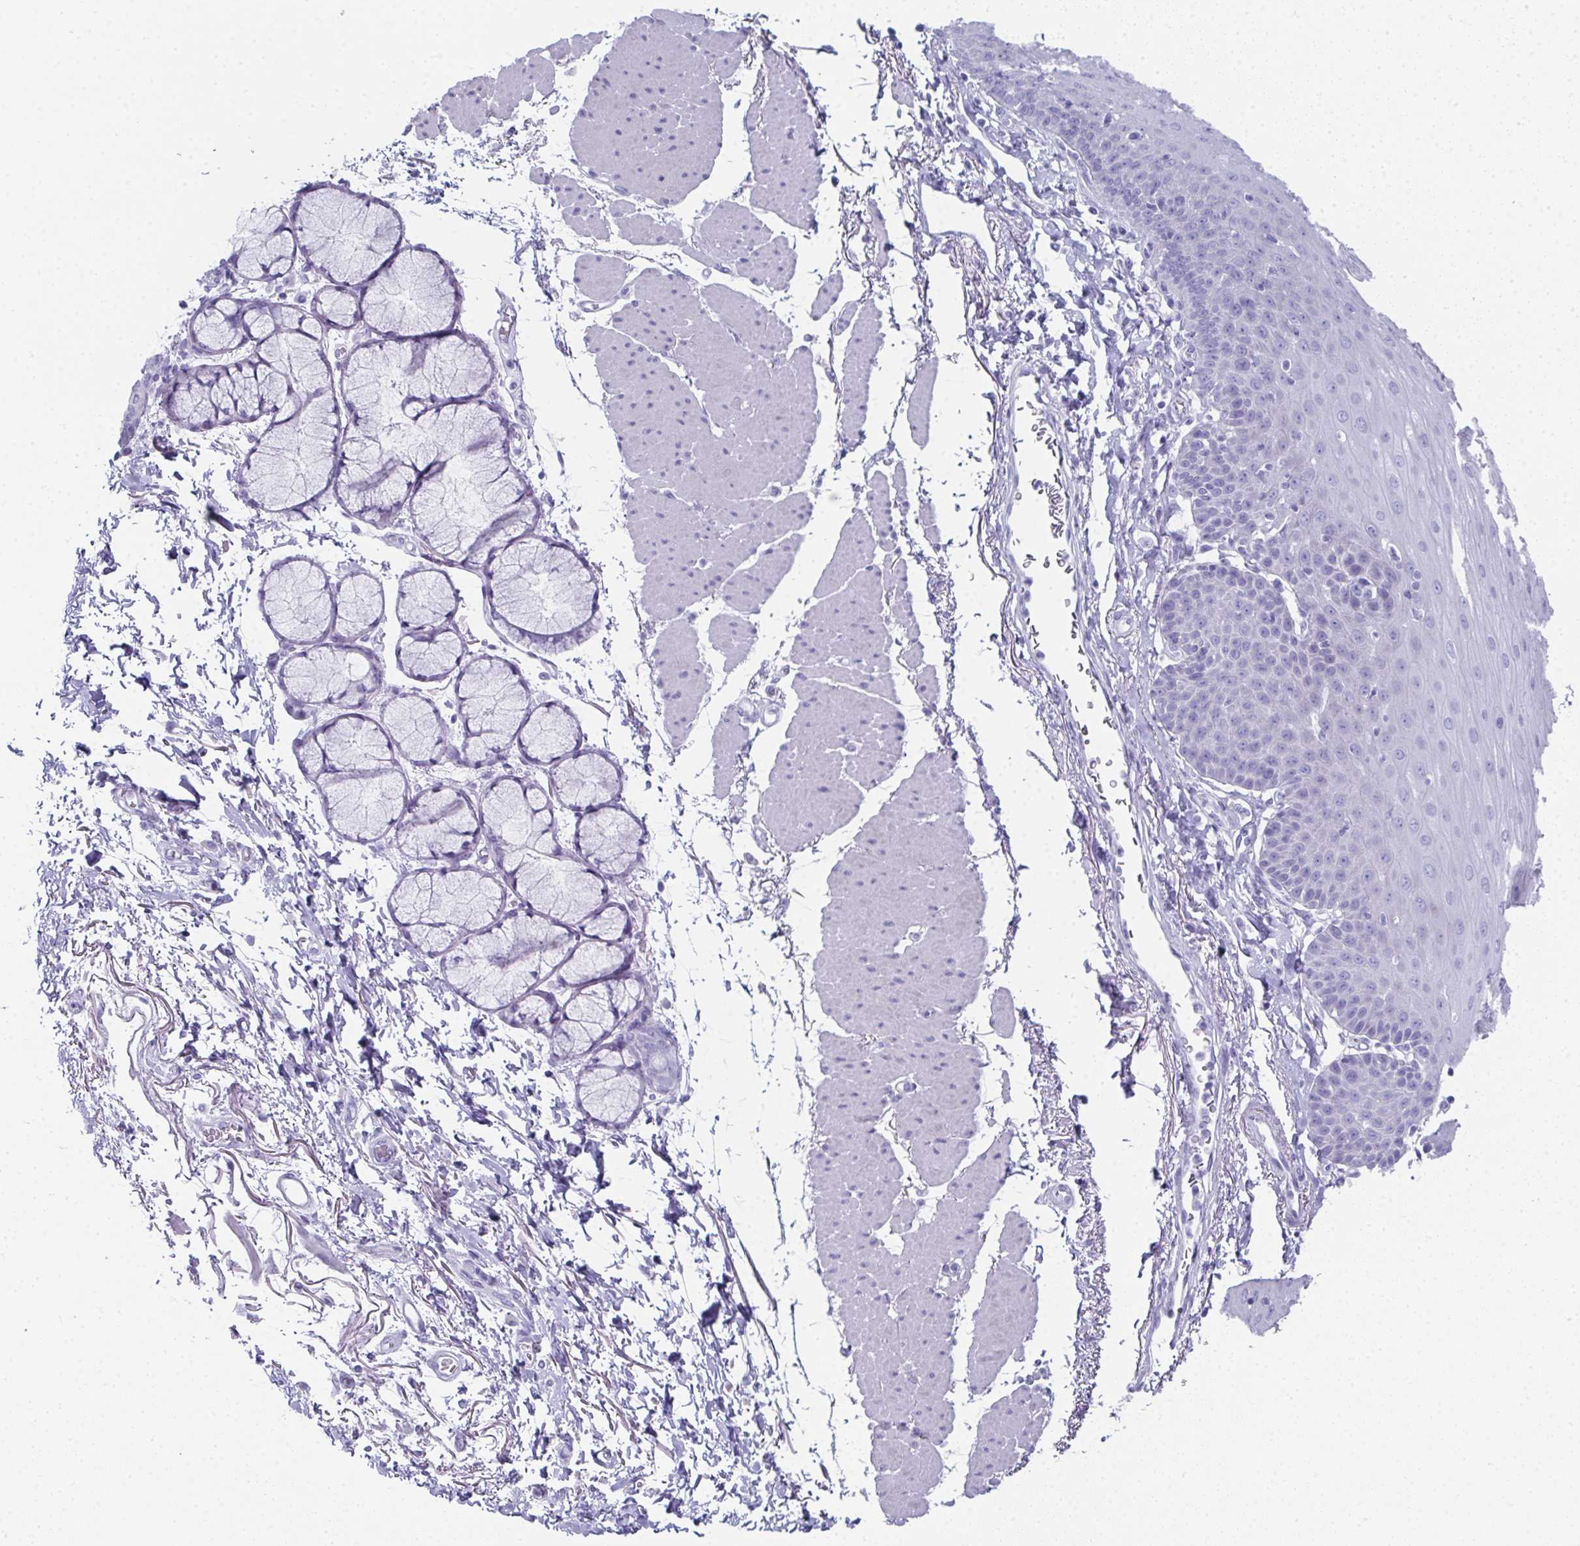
{"staining": {"intensity": "negative", "quantity": "none", "location": "none"}, "tissue": "esophagus", "cell_type": "Squamous epithelial cells", "image_type": "normal", "snomed": [{"axis": "morphology", "description": "Normal tissue, NOS"}, {"axis": "topography", "description": "Esophagus"}], "caption": "The IHC micrograph has no significant expression in squamous epithelial cells of esophagus. The staining is performed using DAB (3,3'-diaminobenzidine) brown chromogen with nuclei counter-stained in using hematoxylin.", "gene": "SYCP1", "patient": {"sex": "female", "age": 81}}